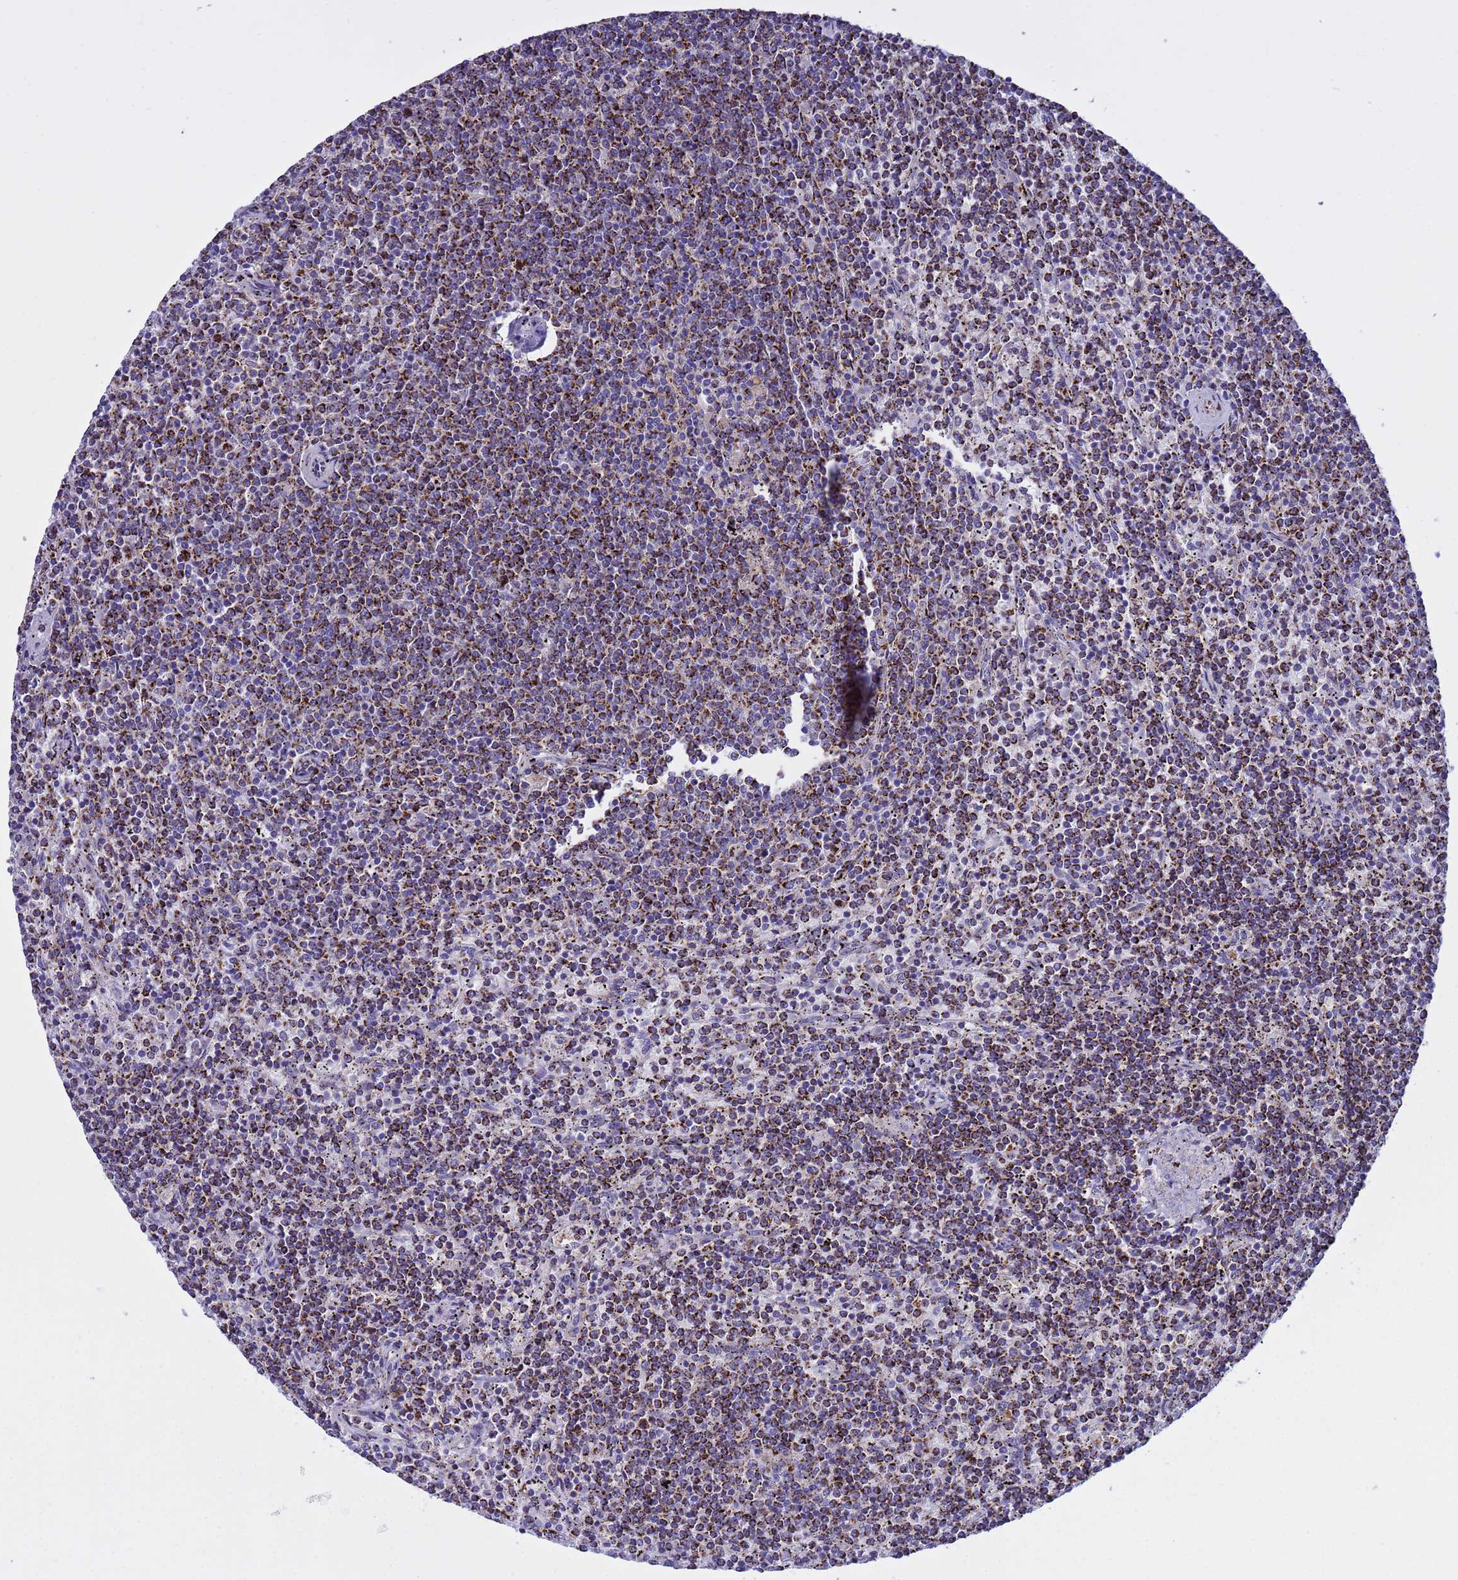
{"staining": {"intensity": "moderate", "quantity": ">75%", "location": "cytoplasmic/membranous"}, "tissue": "lymphoma", "cell_type": "Tumor cells", "image_type": "cancer", "snomed": [{"axis": "morphology", "description": "Malignant lymphoma, non-Hodgkin's type, Low grade"}, {"axis": "topography", "description": "Spleen"}], "caption": "Immunohistochemical staining of malignant lymphoma, non-Hodgkin's type (low-grade) demonstrates medium levels of moderate cytoplasmic/membranous protein expression in about >75% of tumor cells.", "gene": "TUBGCP3", "patient": {"sex": "female", "age": 50}}